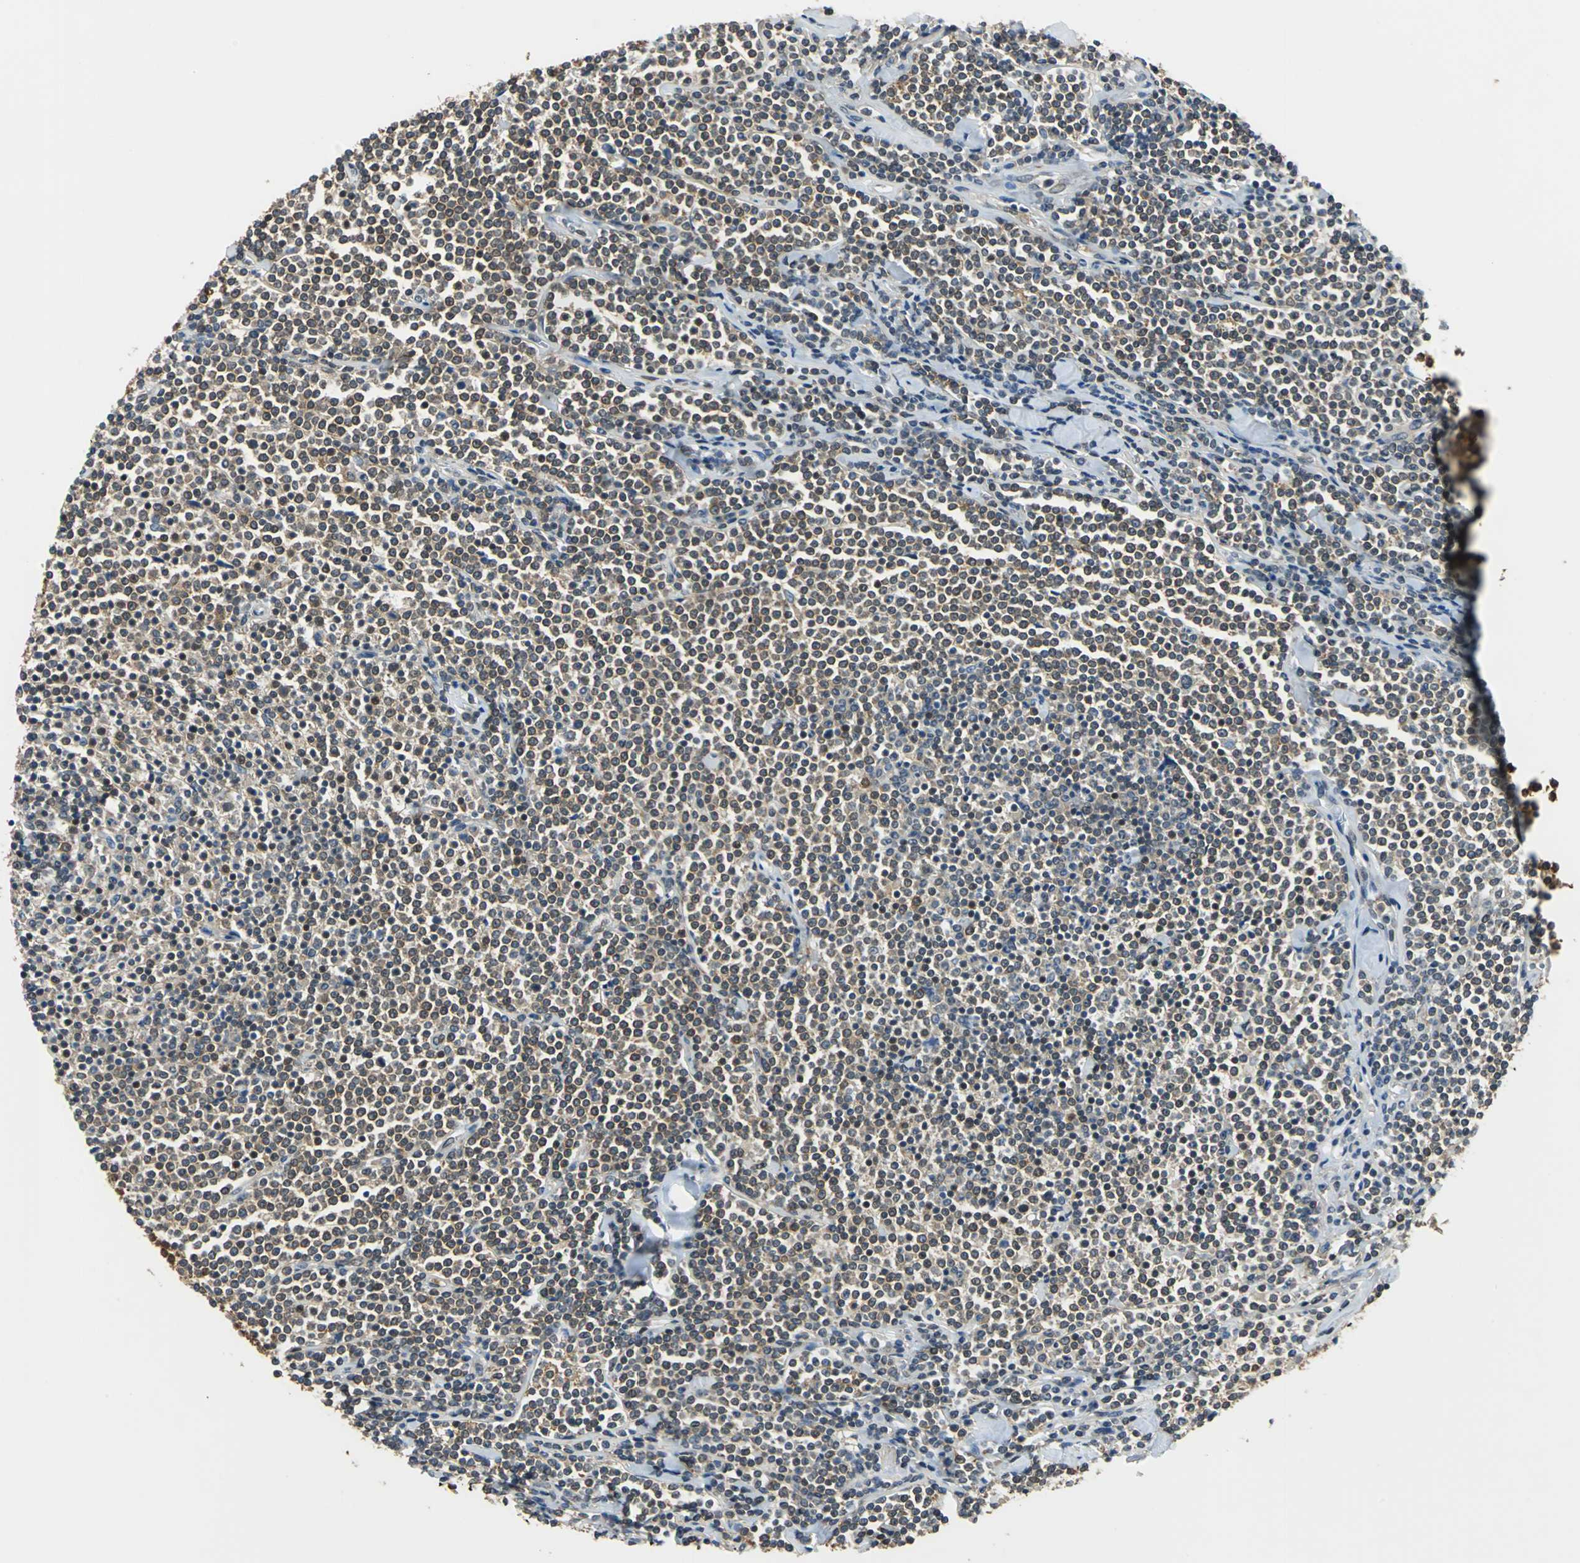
{"staining": {"intensity": "moderate", "quantity": ">75%", "location": "cytoplasmic/membranous,nuclear"}, "tissue": "lymphoma", "cell_type": "Tumor cells", "image_type": "cancer", "snomed": [{"axis": "morphology", "description": "Malignant lymphoma, non-Hodgkin's type, Low grade"}, {"axis": "topography", "description": "Soft tissue"}], "caption": "IHC (DAB (3,3'-diaminobenzidine)) staining of human lymphoma displays moderate cytoplasmic/membranous and nuclear protein expression in approximately >75% of tumor cells.", "gene": "ARPC3", "patient": {"sex": "male", "age": 92}}